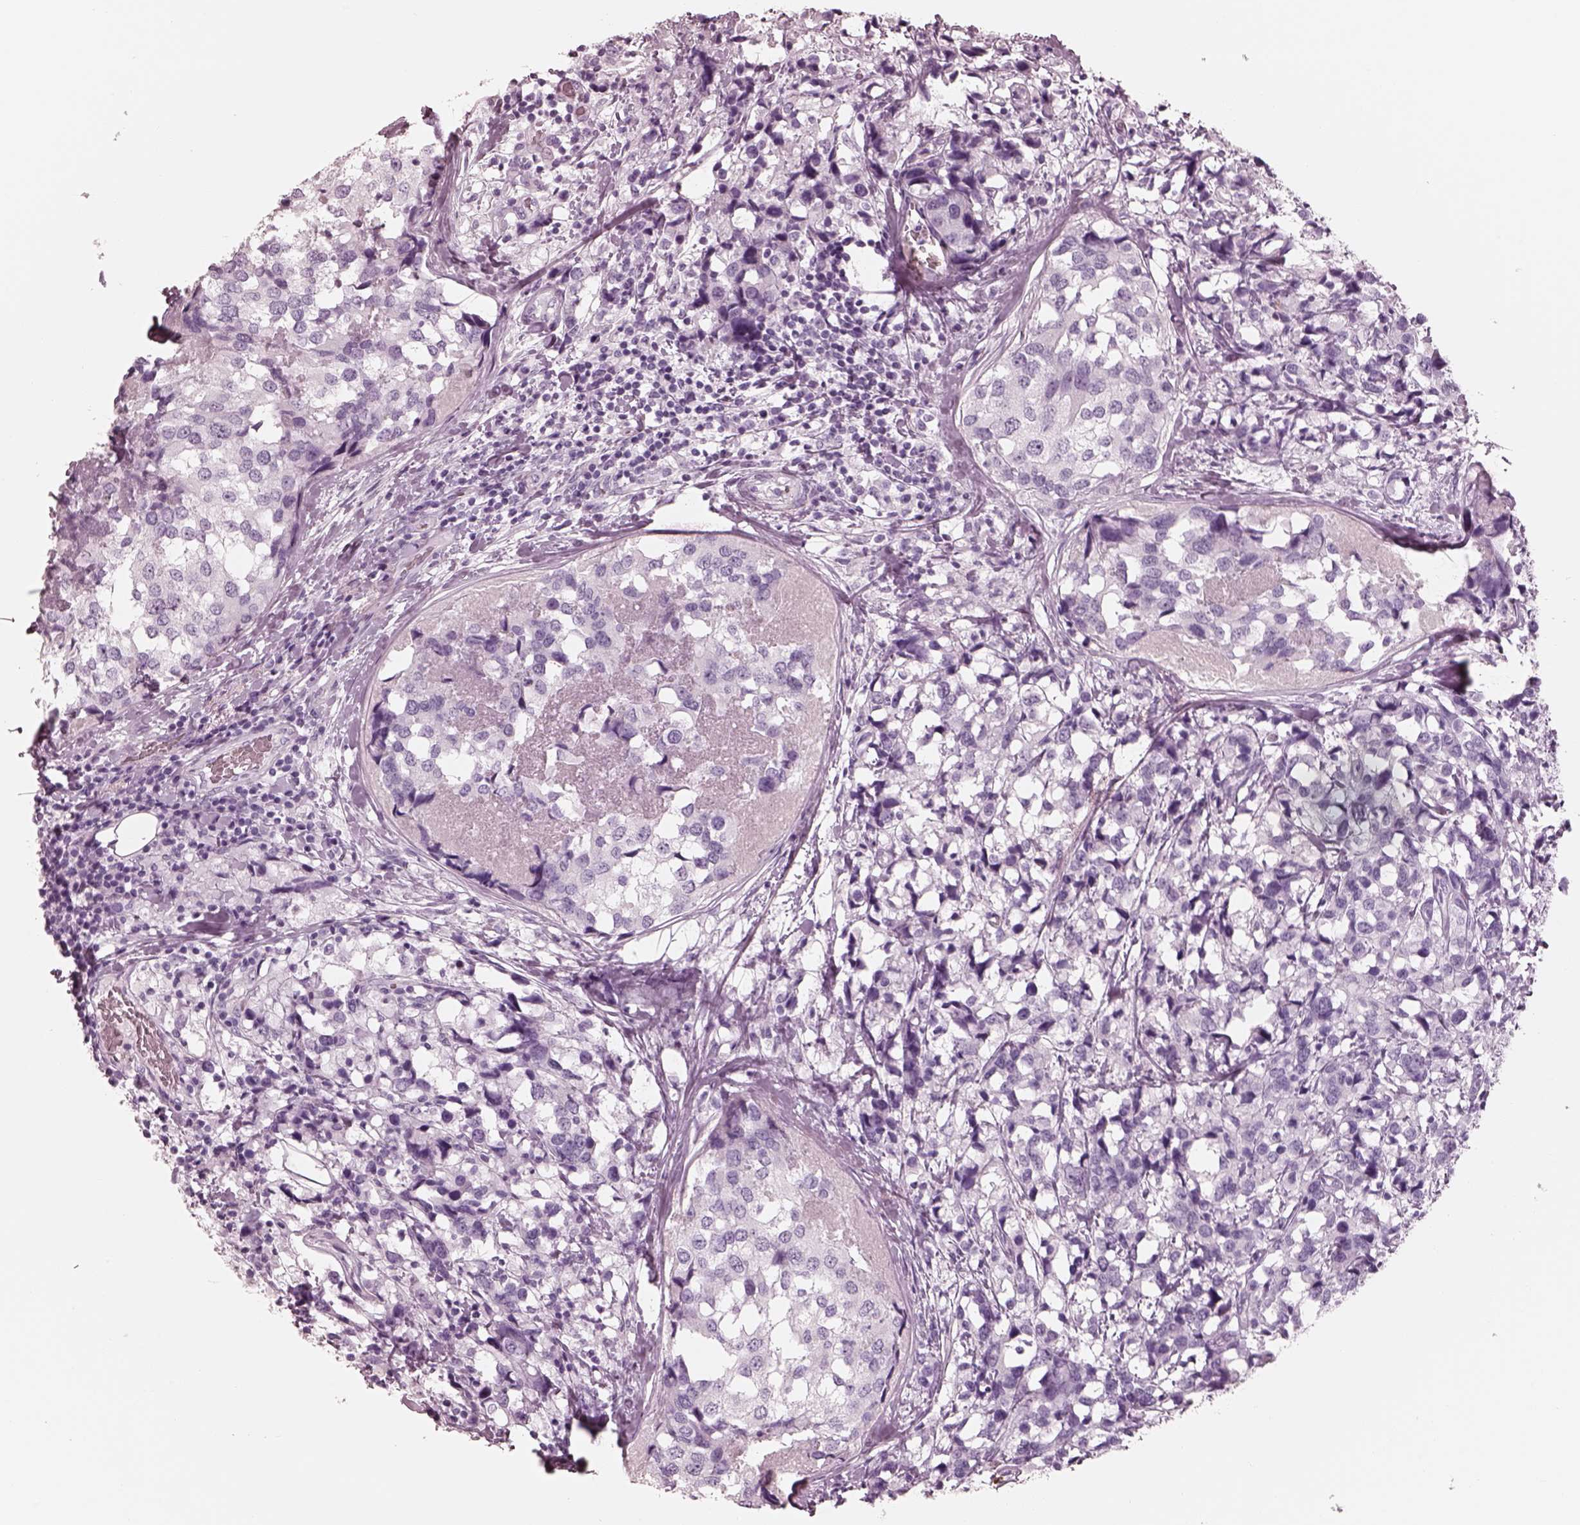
{"staining": {"intensity": "negative", "quantity": "none", "location": "none"}, "tissue": "breast cancer", "cell_type": "Tumor cells", "image_type": "cancer", "snomed": [{"axis": "morphology", "description": "Lobular carcinoma"}, {"axis": "topography", "description": "Breast"}], "caption": "High magnification brightfield microscopy of breast cancer stained with DAB (brown) and counterstained with hematoxylin (blue): tumor cells show no significant positivity.", "gene": "ELANE", "patient": {"sex": "female", "age": 59}}